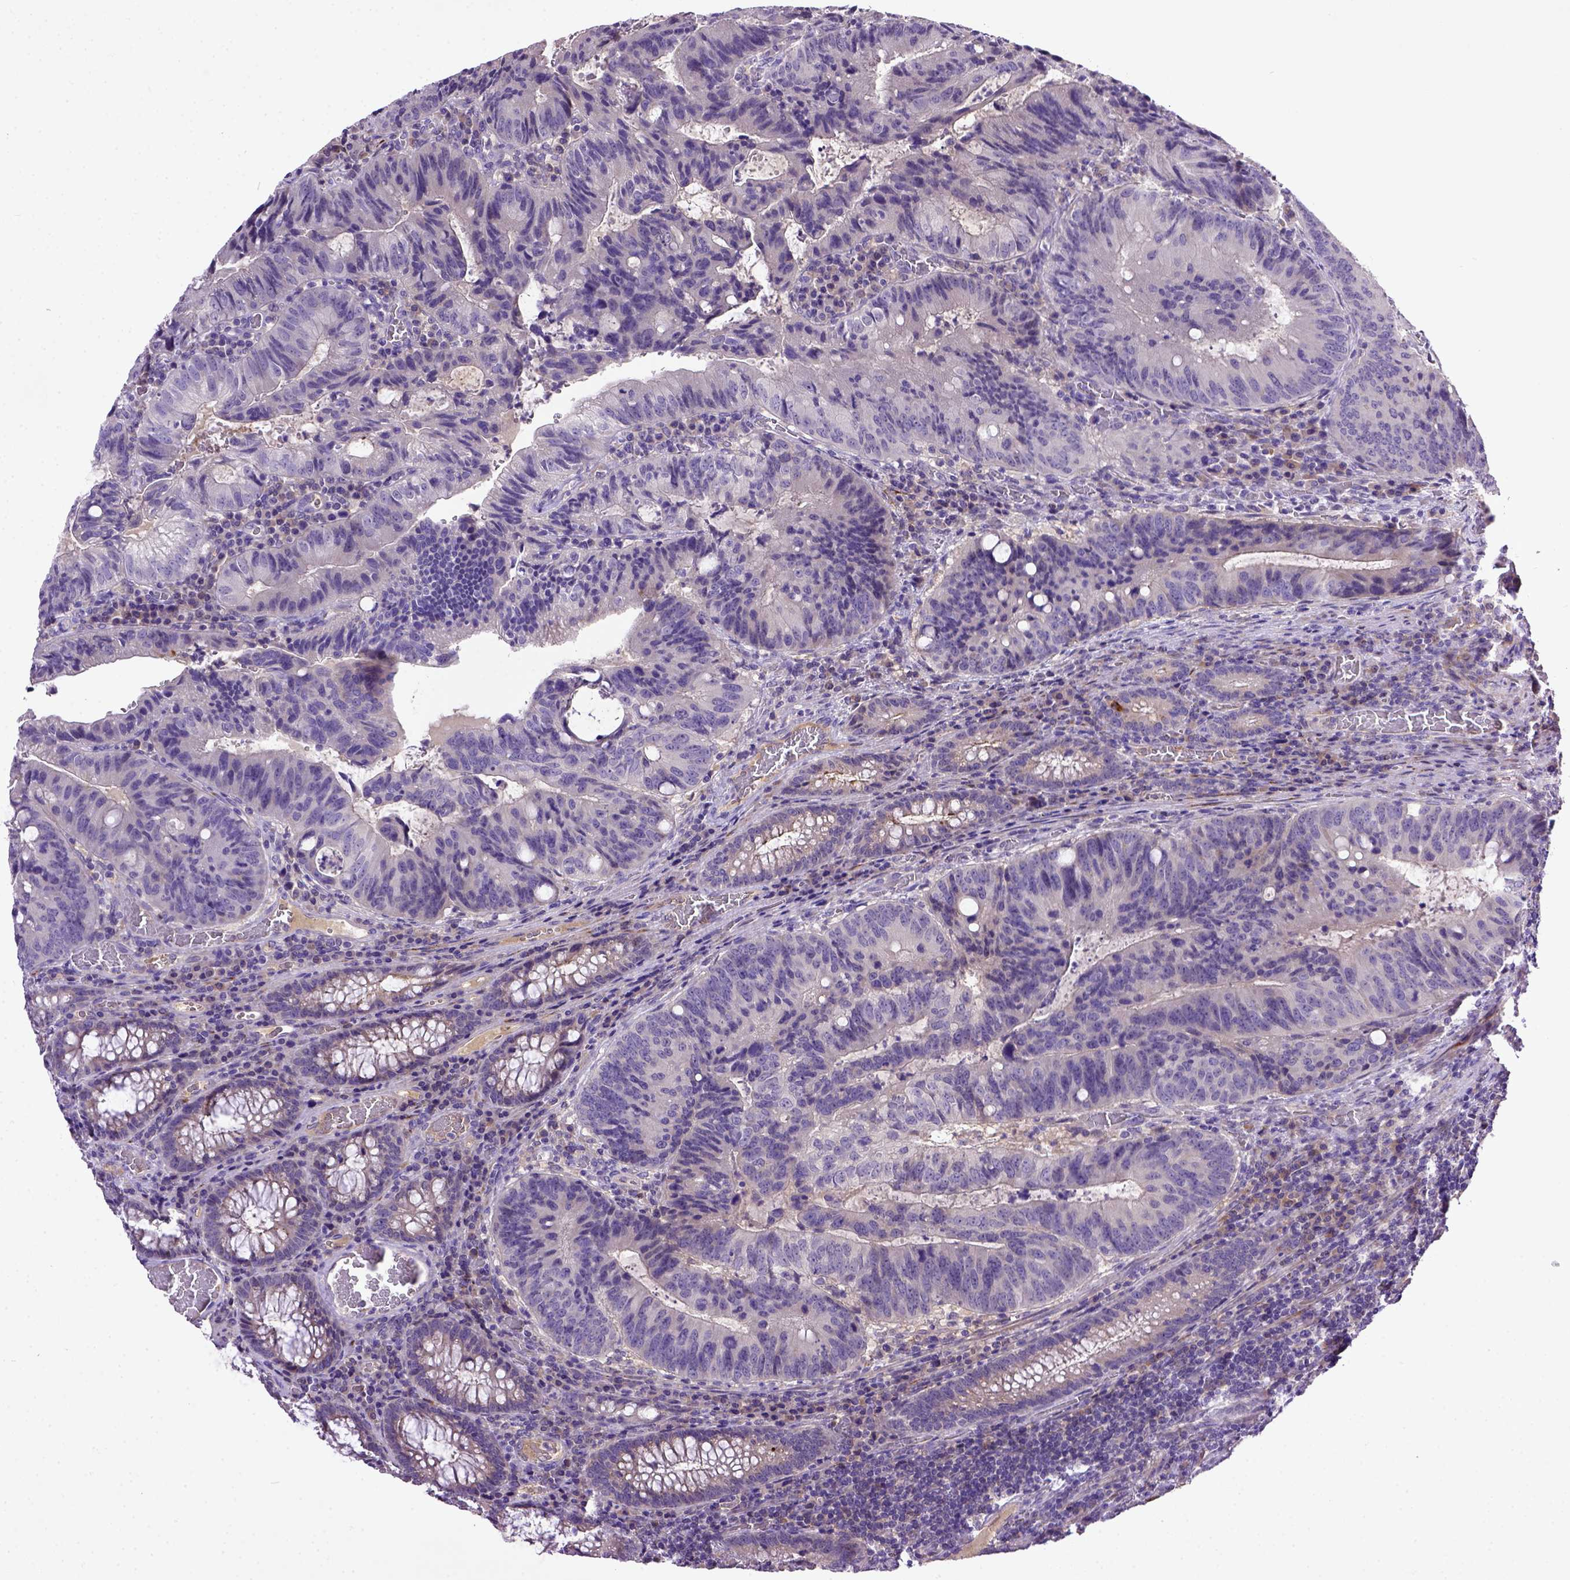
{"staining": {"intensity": "negative", "quantity": "none", "location": "none"}, "tissue": "colorectal cancer", "cell_type": "Tumor cells", "image_type": "cancer", "snomed": [{"axis": "morphology", "description": "Adenocarcinoma, NOS"}, {"axis": "topography", "description": "Colon"}], "caption": "Colorectal cancer (adenocarcinoma) stained for a protein using immunohistochemistry displays no positivity tumor cells.", "gene": "DEPDC1B", "patient": {"sex": "male", "age": 67}}